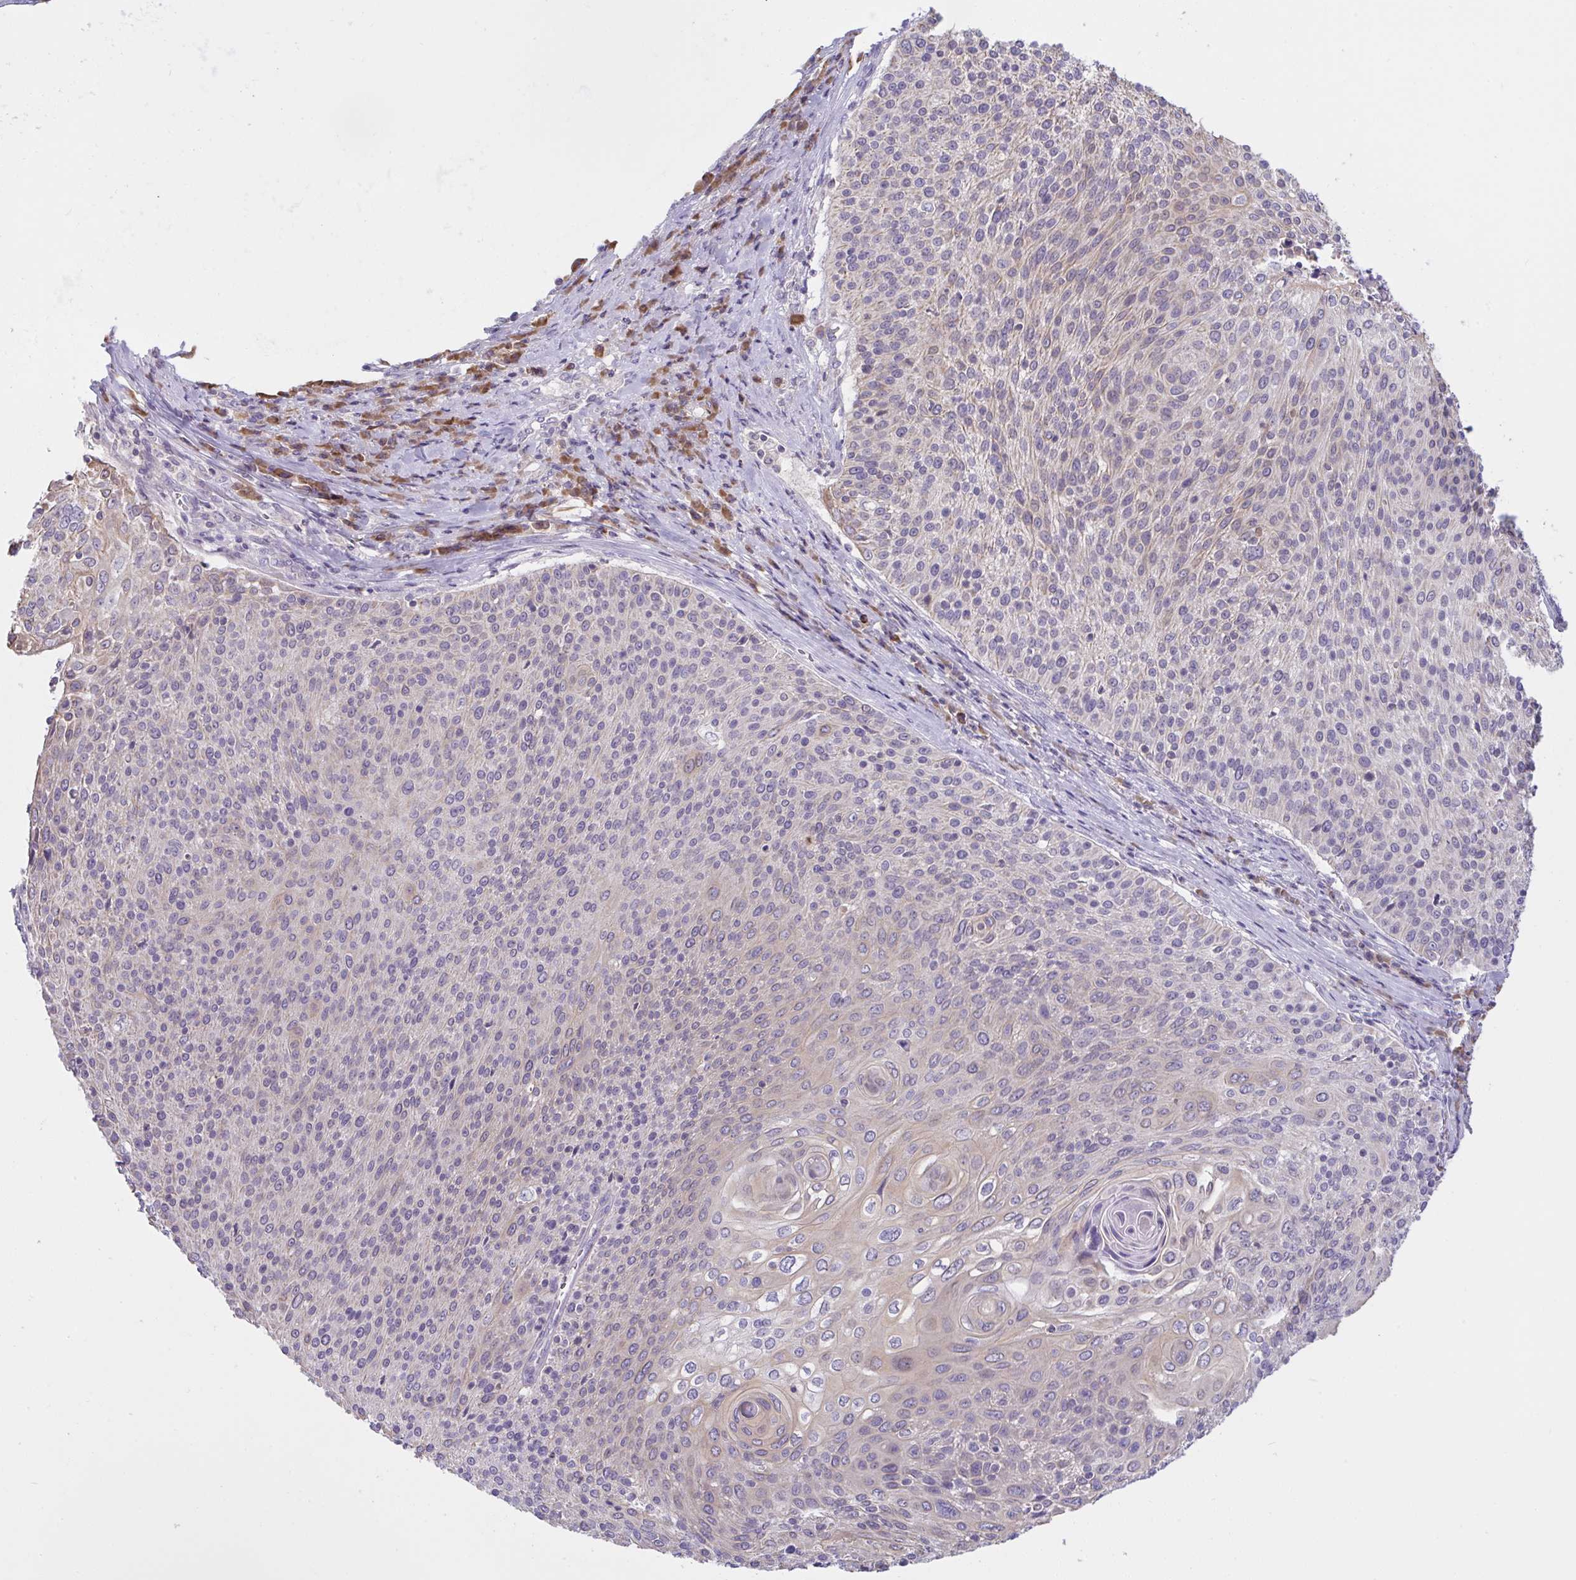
{"staining": {"intensity": "weak", "quantity": "<25%", "location": "cytoplasmic/membranous"}, "tissue": "cervical cancer", "cell_type": "Tumor cells", "image_type": "cancer", "snomed": [{"axis": "morphology", "description": "Squamous cell carcinoma, NOS"}, {"axis": "topography", "description": "Cervix"}], "caption": "Histopathology image shows no significant protein staining in tumor cells of cervical cancer (squamous cell carcinoma).", "gene": "TMEM41A", "patient": {"sex": "female", "age": 31}}